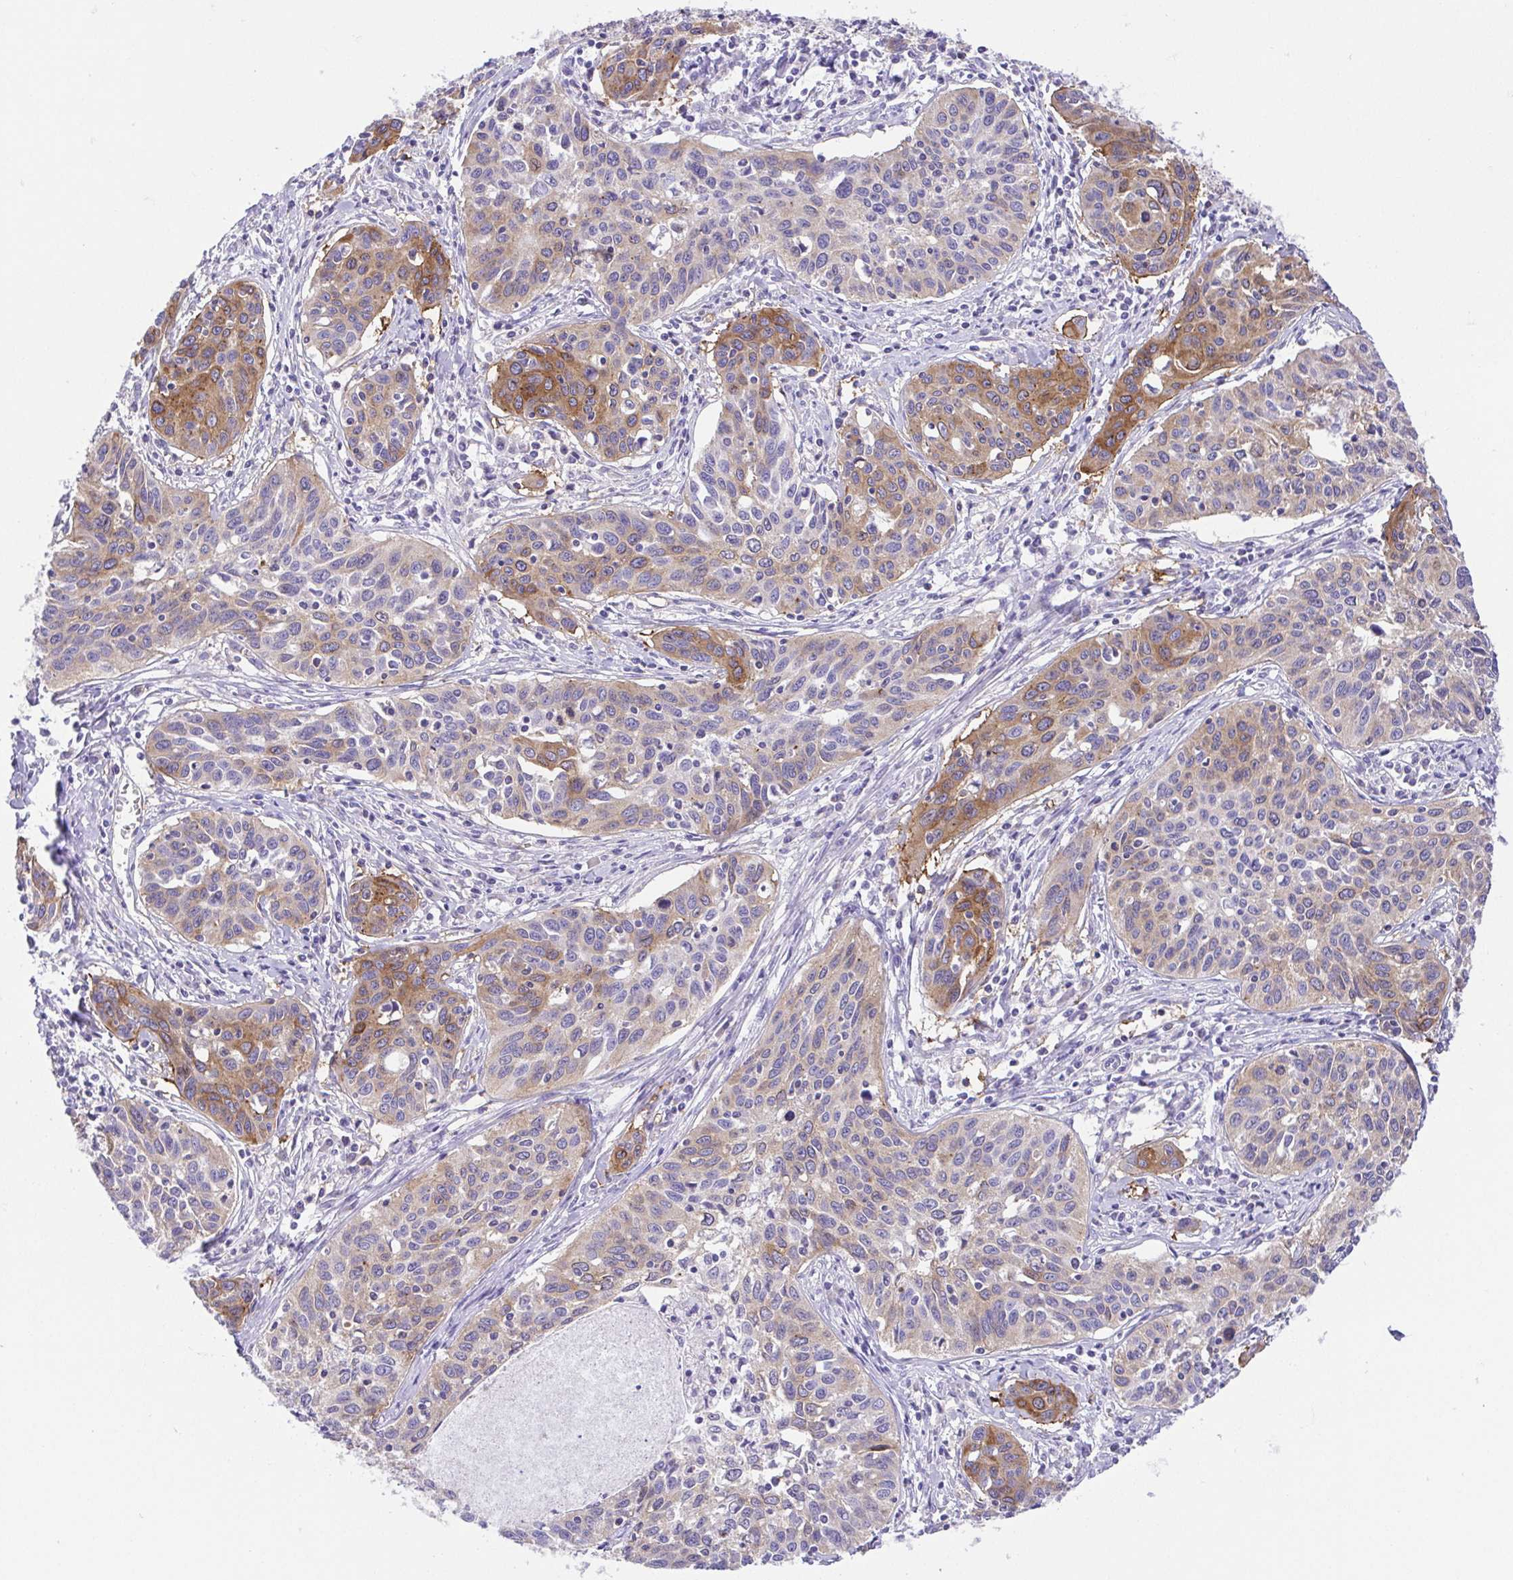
{"staining": {"intensity": "moderate", "quantity": "25%-75%", "location": "cytoplasmic/membranous"}, "tissue": "cervical cancer", "cell_type": "Tumor cells", "image_type": "cancer", "snomed": [{"axis": "morphology", "description": "Squamous cell carcinoma, NOS"}, {"axis": "topography", "description": "Cervix"}], "caption": "Immunohistochemistry (IHC) (DAB) staining of human cervical cancer (squamous cell carcinoma) exhibits moderate cytoplasmic/membranous protein staining in approximately 25%-75% of tumor cells.", "gene": "SLC13A1", "patient": {"sex": "female", "age": 31}}